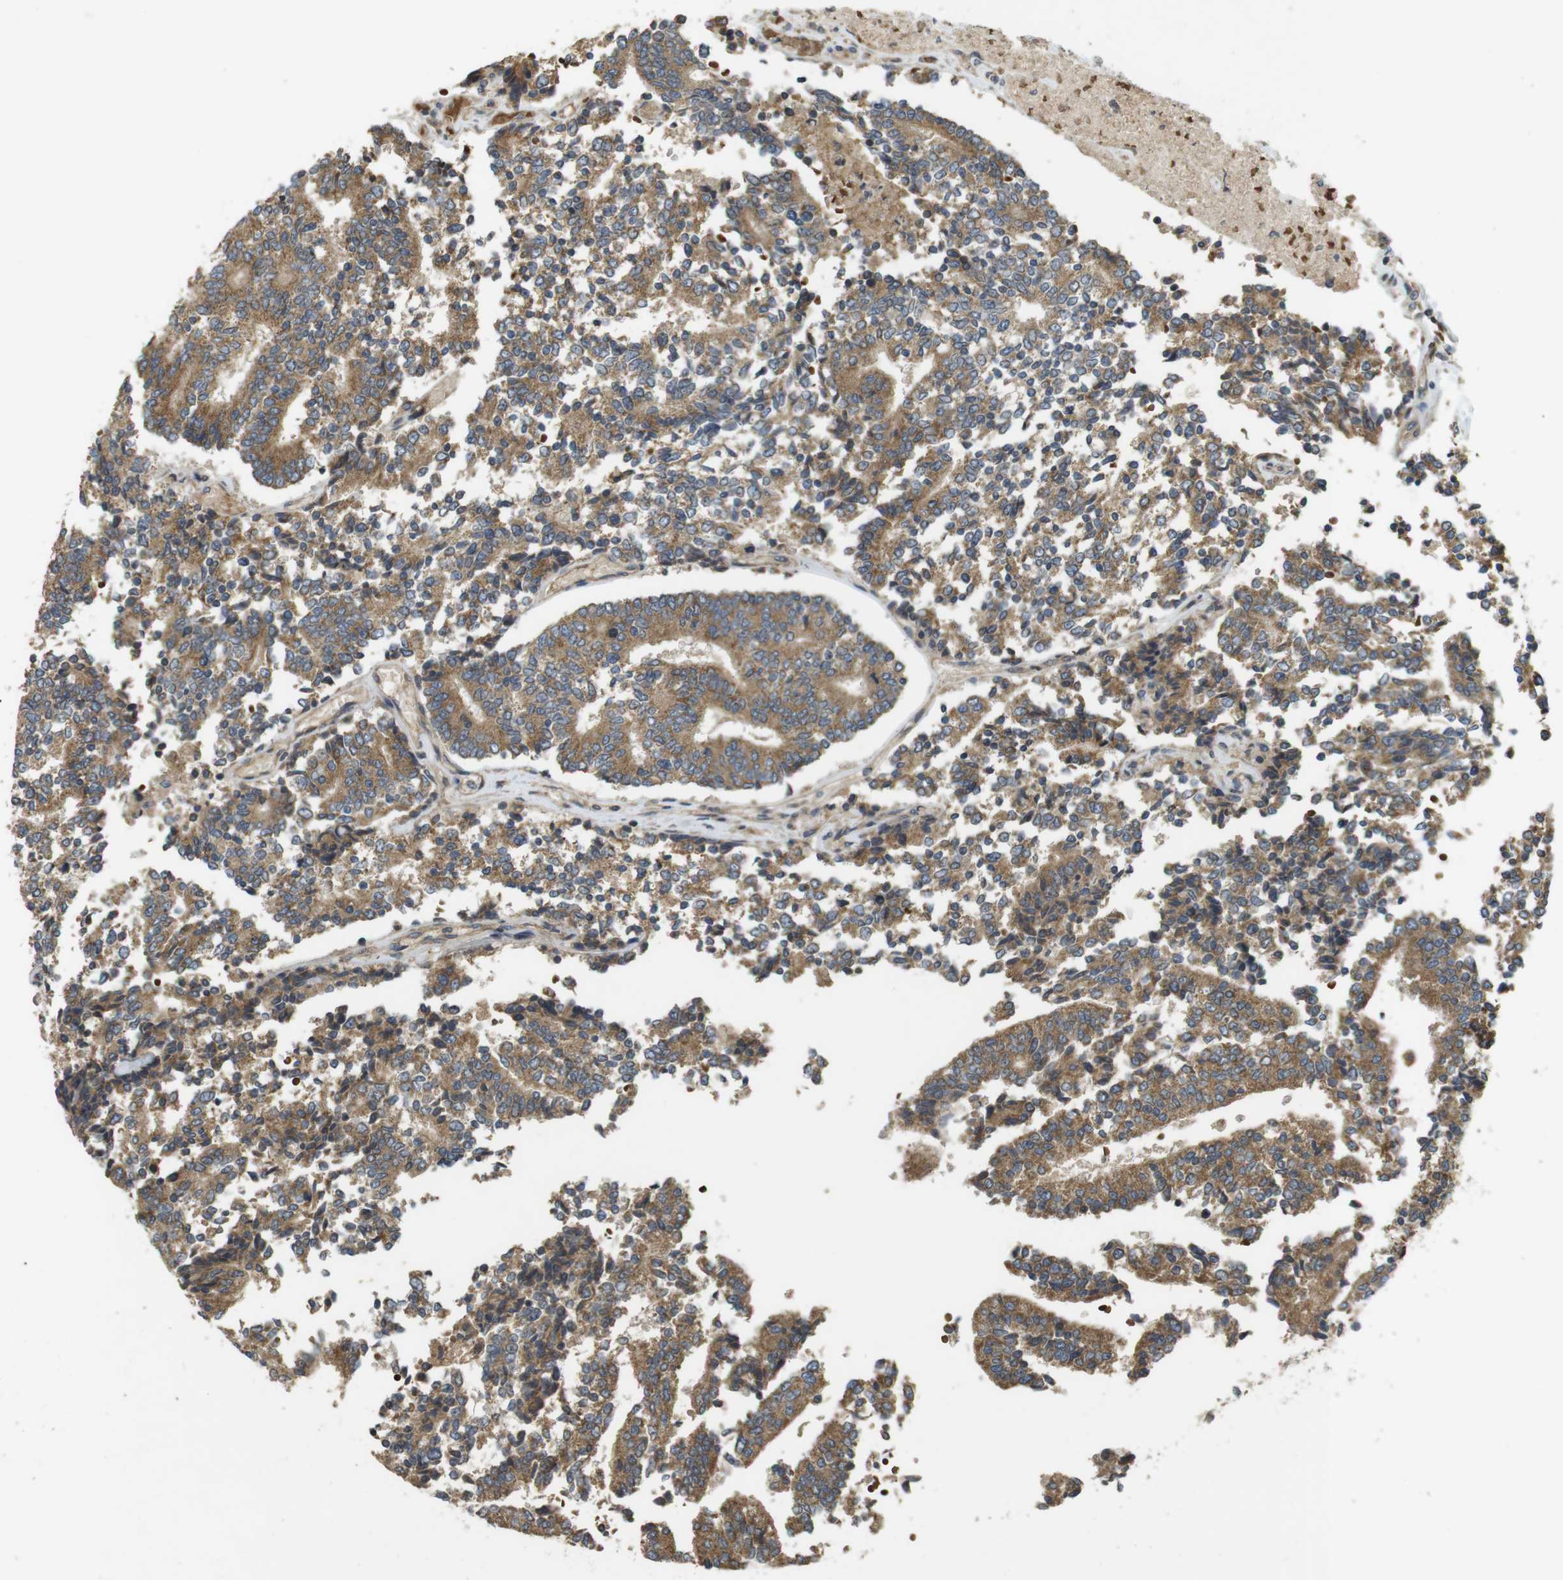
{"staining": {"intensity": "moderate", "quantity": ">75%", "location": "cytoplasmic/membranous"}, "tissue": "prostate cancer", "cell_type": "Tumor cells", "image_type": "cancer", "snomed": [{"axis": "morphology", "description": "Normal tissue, NOS"}, {"axis": "morphology", "description": "Adenocarcinoma, High grade"}, {"axis": "topography", "description": "Prostate"}, {"axis": "topography", "description": "Seminal veicle"}], "caption": "An image of prostate cancer stained for a protein shows moderate cytoplasmic/membranous brown staining in tumor cells.", "gene": "CLTC", "patient": {"sex": "male", "age": 55}}